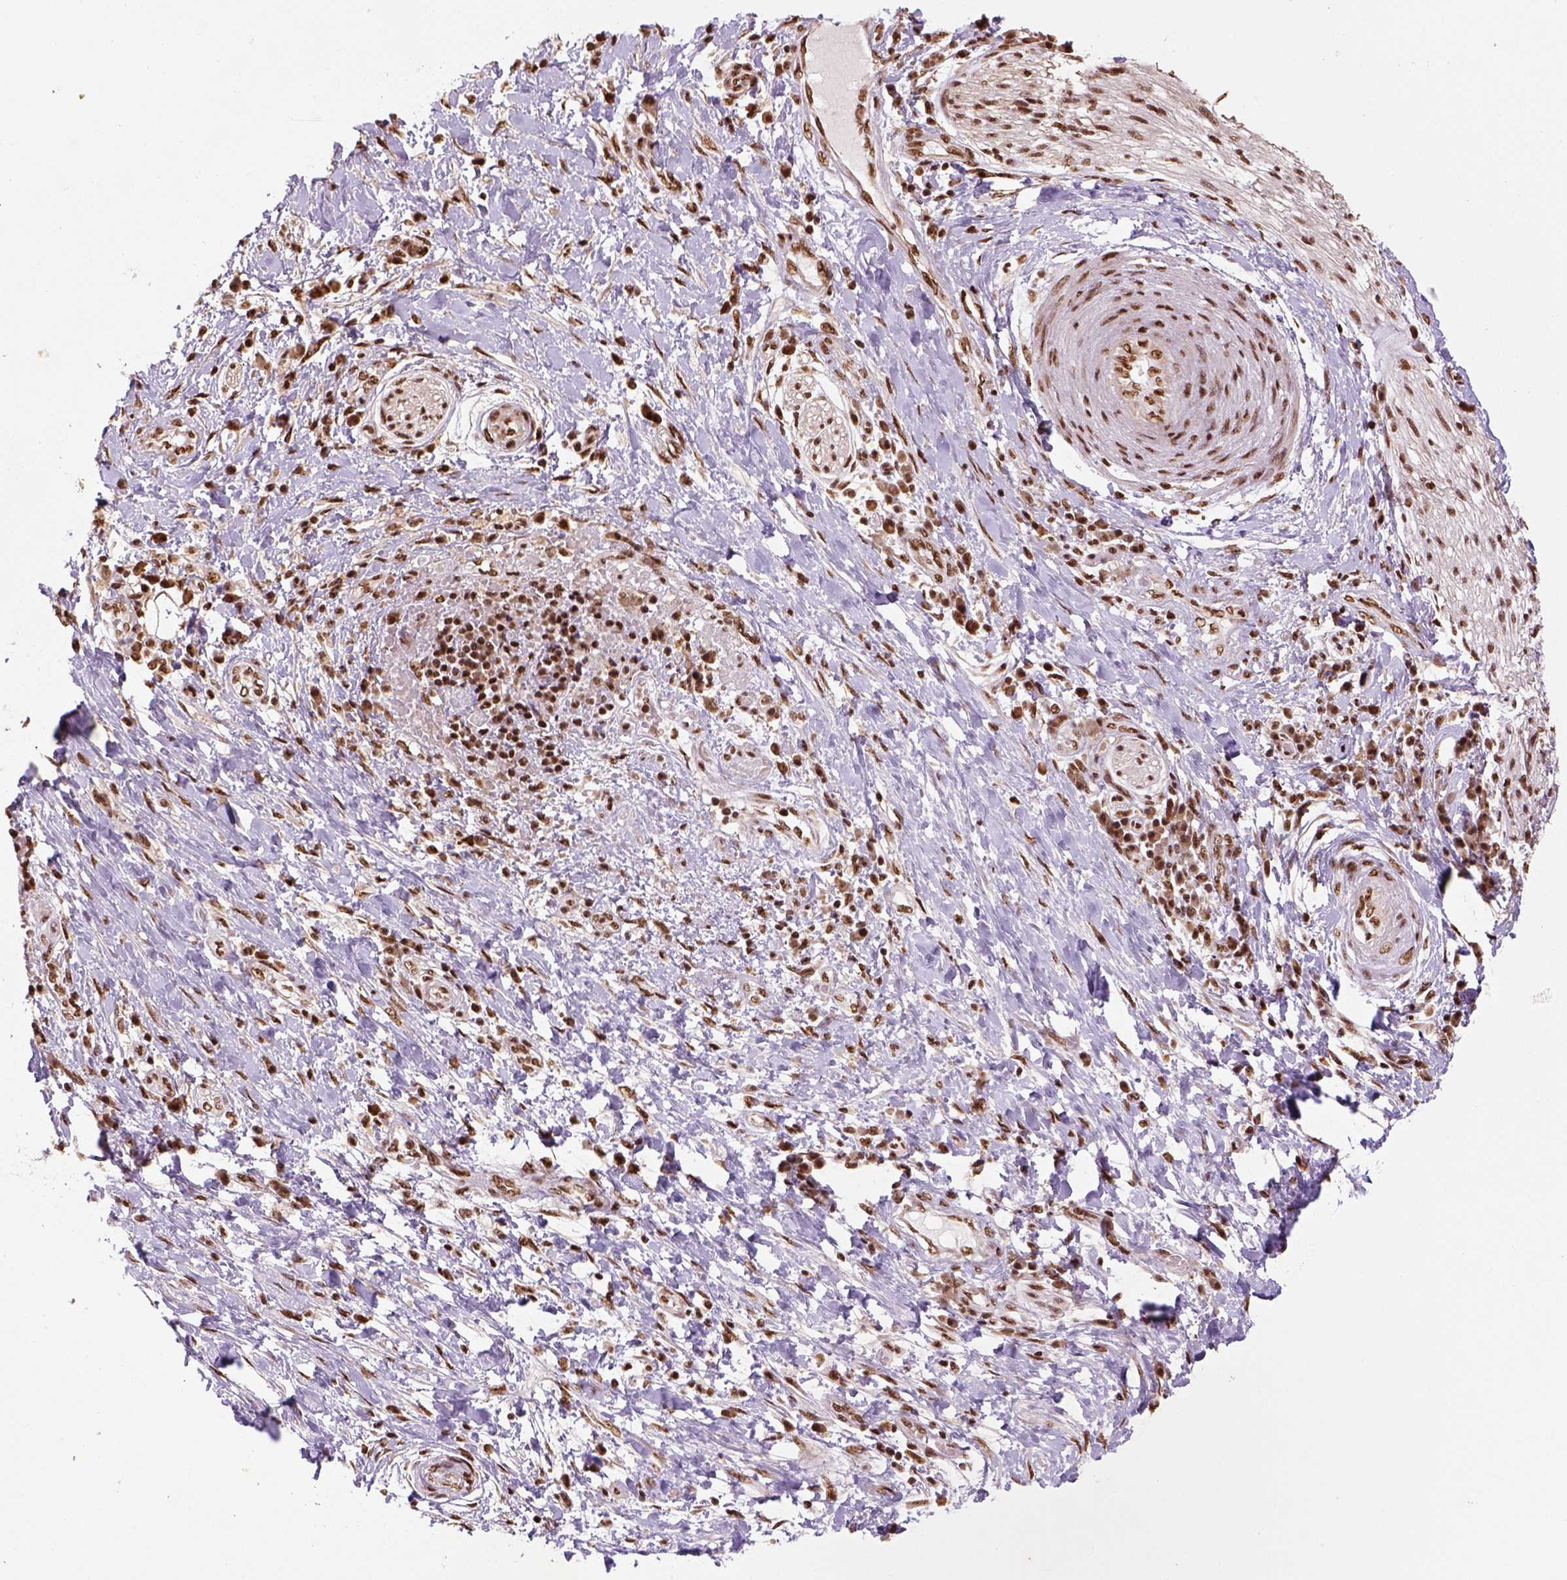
{"staining": {"intensity": "strong", "quantity": ">75%", "location": "nuclear"}, "tissue": "liver cancer", "cell_type": "Tumor cells", "image_type": "cancer", "snomed": [{"axis": "morphology", "description": "Cholangiocarcinoma"}, {"axis": "topography", "description": "Liver"}], "caption": "Immunohistochemistry staining of liver cholangiocarcinoma, which demonstrates high levels of strong nuclear positivity in approximately >75% of tumor cells indicating strong nuclear protein positivity. The staining was performed using DAB (3,3'-diaminobenzidine) (brown) for protein detection and nuclei were counterstained in hematoxylin (blue).", "gene": "CCAR1", "patient": {"sex": "female", "age": 73}}